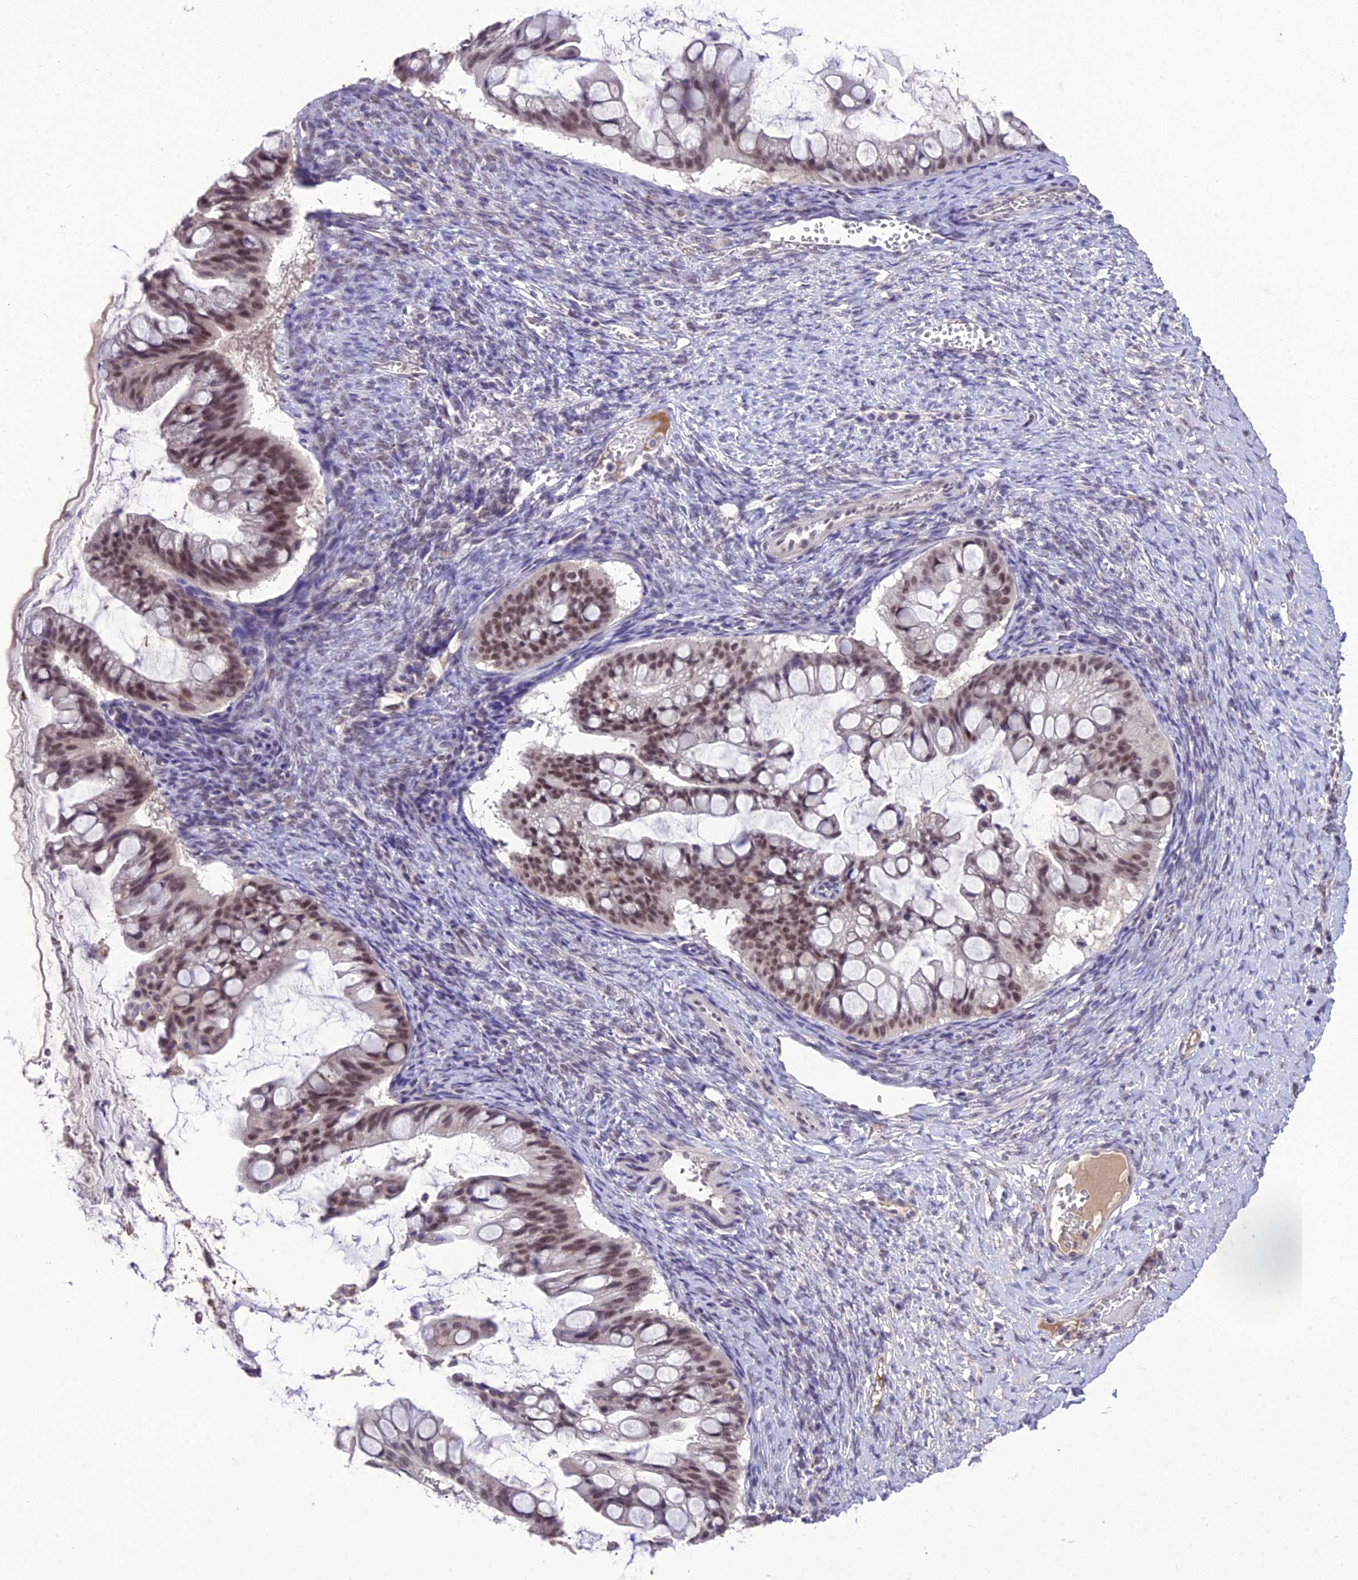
{"staining": {"intensity": "moderate", "quantity": ">75%", "location": "nuclear"}, "tissue": "ovarian cancer", "cell_type": "Tumor cells", "image_type": "cancer", "snomed": [{"axis": "morphology", "description": "Cystadenocarcinoma, mucinous, NOS"}, {"axis": "topography", "description": "Ovary"}], "caption": "IHC micrograph of neoplastic tissue: human mucinous cystadenocarcinoma (ovarian) stained using immunohistochemistry (IHC) reveals medium levels of moderate protein expression localized specifically in the nuclear of tumor cells, appearing as a nuclear brown color.", "gene": "SH3RF3", "patient": {"sex": "female", "age": 73}}